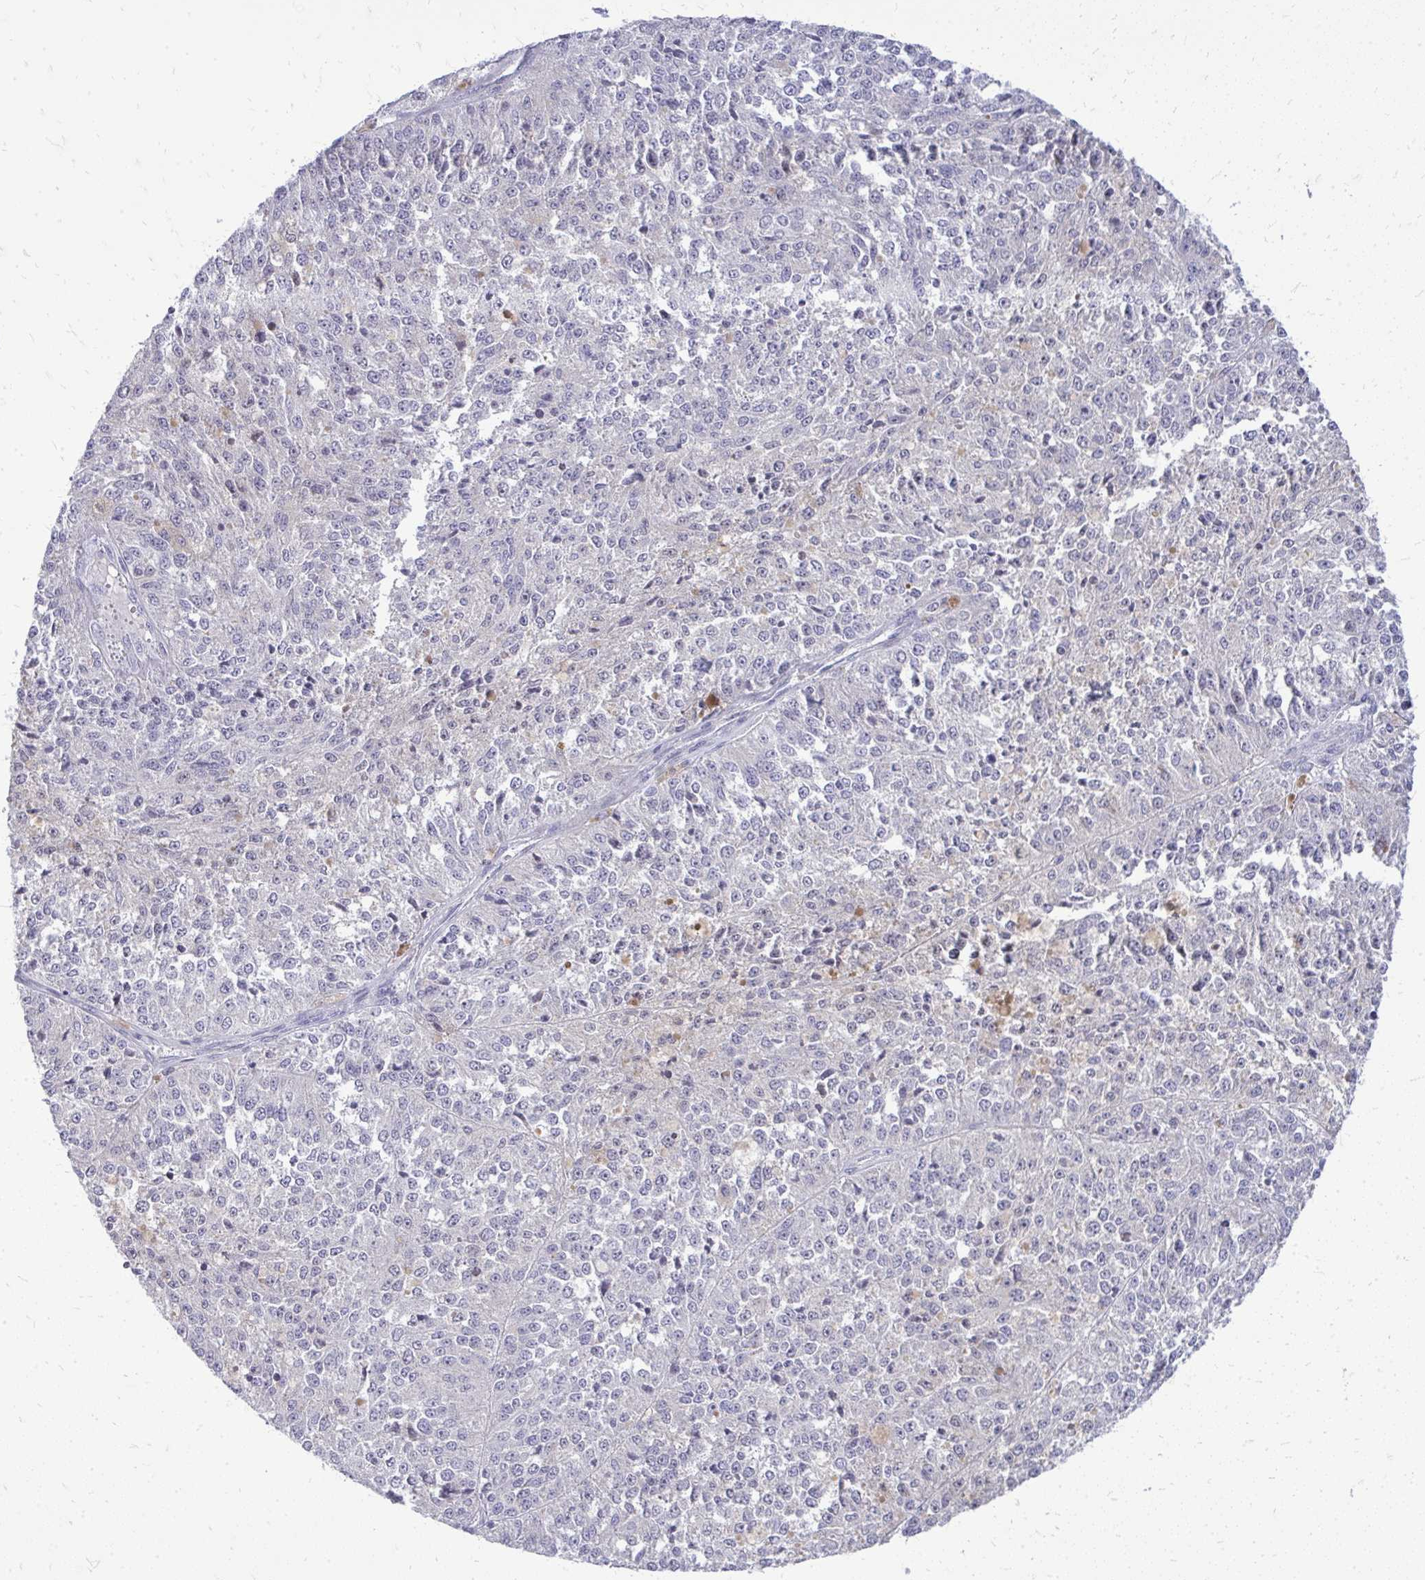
{"staining": {"intensity": "negative", "quantity": "none", "location": "none"}, "tissue": "melanoma", "cell_type": "Tumor cells", "image_type": "cancer", "snomed": [{"axis": "morphology", "description": "Malignant melanoma, Metastatic site"}, {"axis": "topography", "description": "Lymph node"}], "caption": "A micrograph of human malignant melanoma (metastatic site) is negative for staining in tumor cells.", "gene": "OR8D1", "patient": {"sex": "female", "age": 64}}